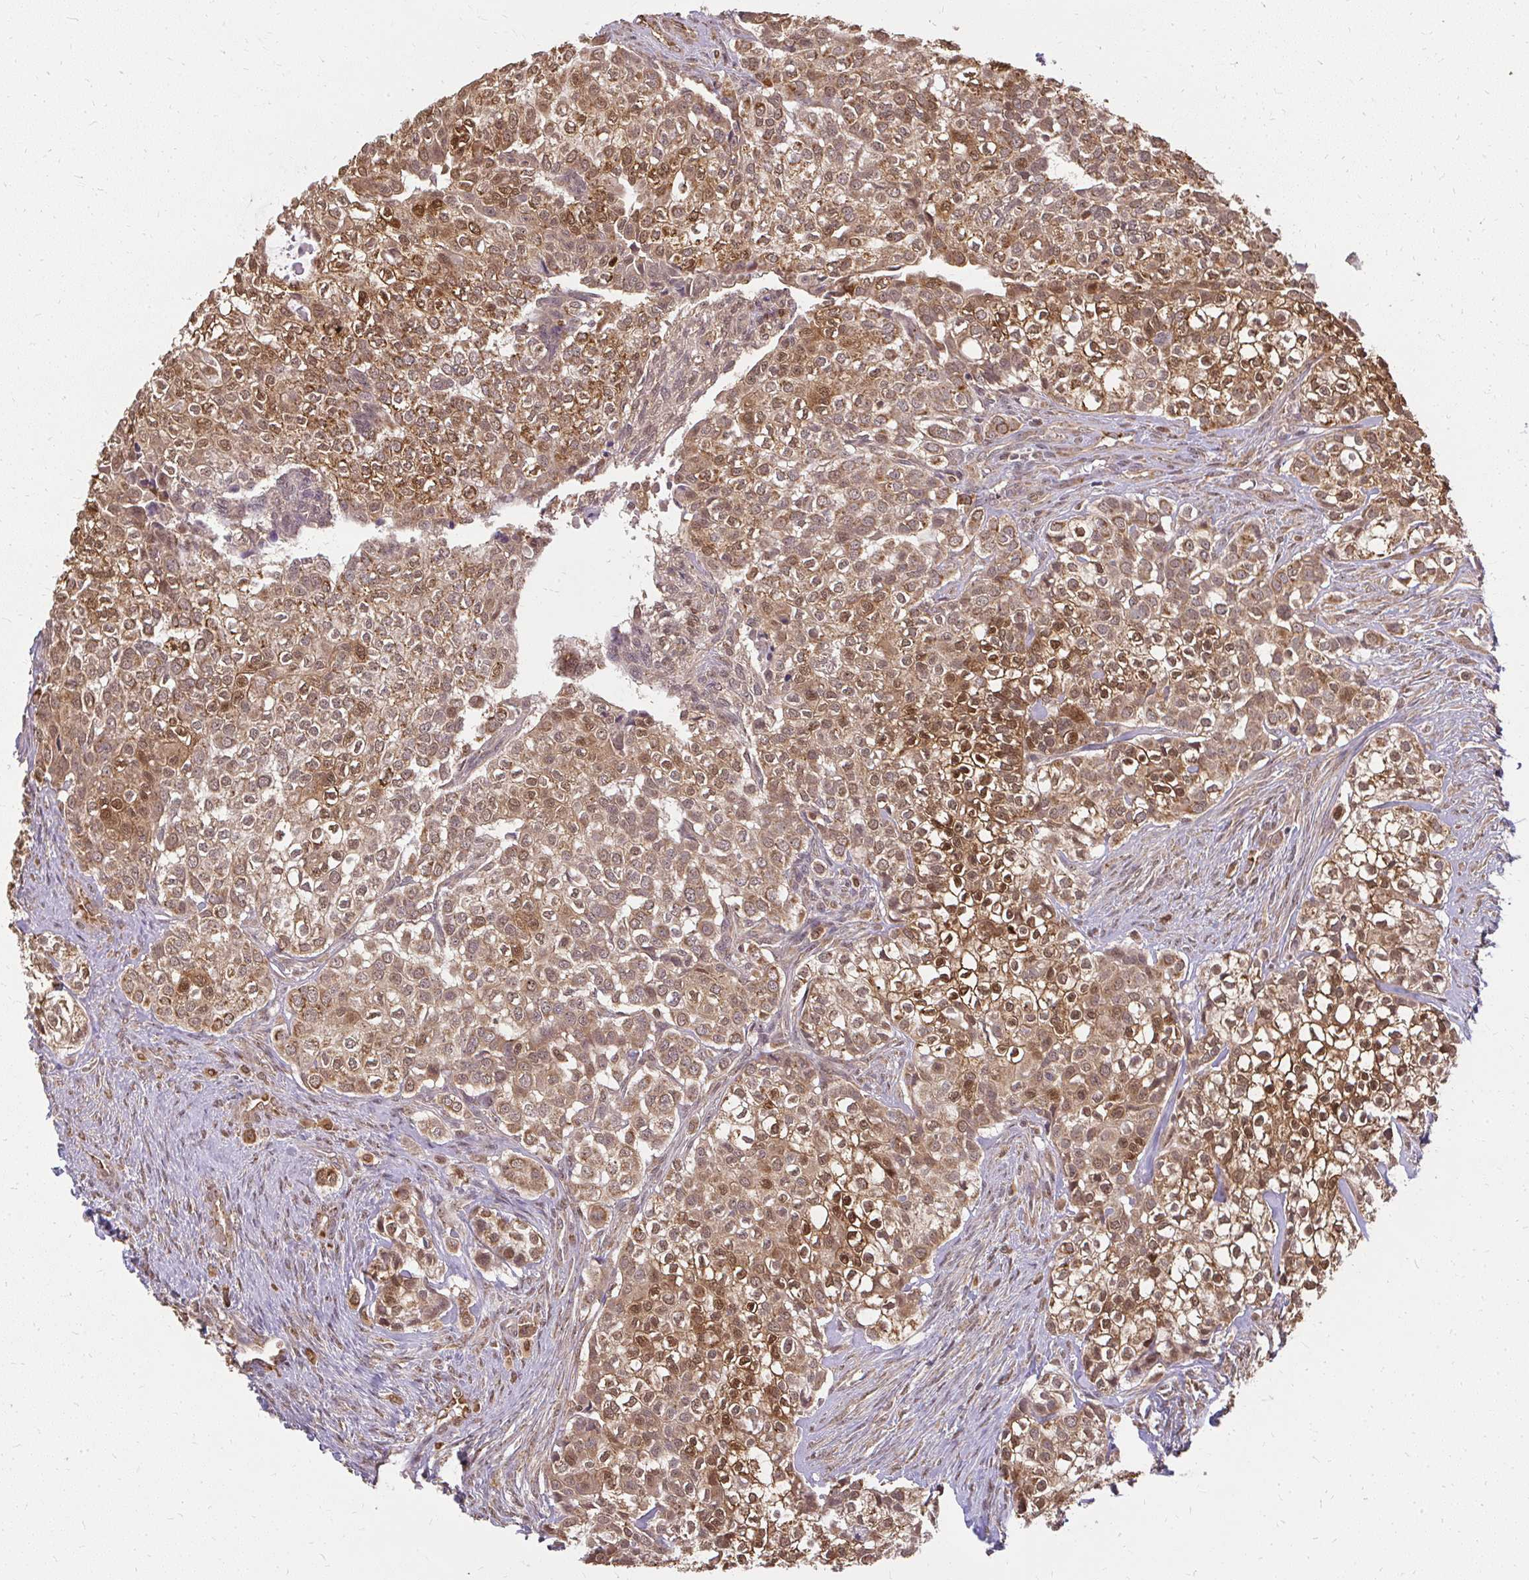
{"staining": {"intensity": "moderate", "quantity": ">75%", "location": "cytoplasmic/membranous,nuclear"}, "tissue": "head and neck cancer", "cell_type": "Tumor cells", "image_type": "cancer", "snomed": [{"axis": "morphology", "description": "Adenocarcinoma, NOS"}, {"axis": "topography", "description": "Head-Neck"}], "caption": "This micrograph exhibits adenocarcinoma (head and neck) stained with IHC to label a protein in brown. The cytoplasmic/membranous and nuclear of tumor cells show moderate positivity for the protein. Nuclei are counter-stained blue.", "gene": "LARS2", "patient": {"sex": "male", "age": 81}}